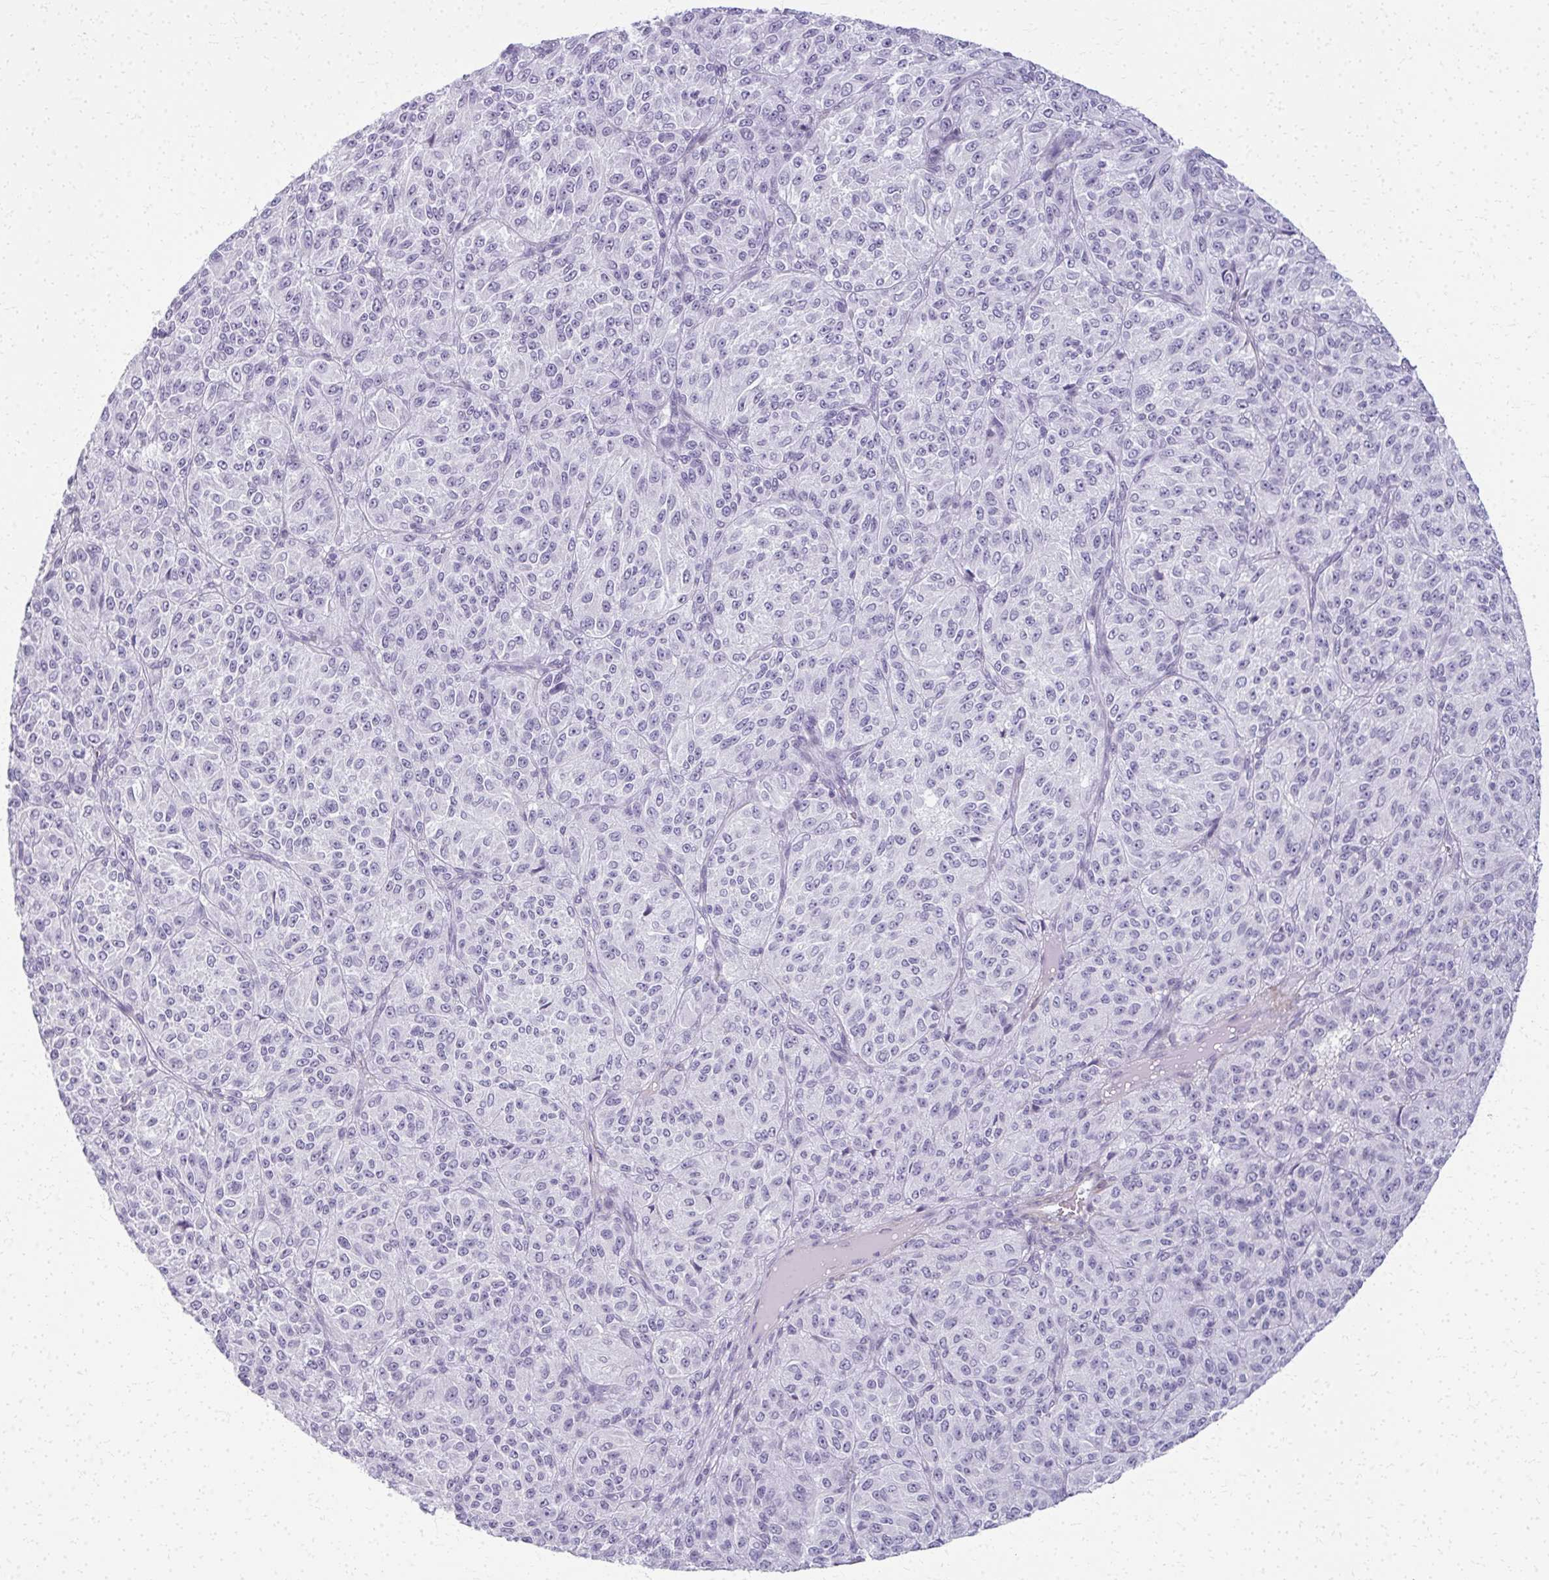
{"staining": {"intensity": "negative", "quantity": "none", "location": "none"}, "tissue": "melanoma", "cell_type": "Tumor cells", "image_type": "cancer", "snomed": [{"axis": "morphology", "description": "Malignant melanoma, Metastatic site"}, {"axis": "topography", "description": "Brain"}], "caption": "Tumor cells show no significant positivity in melanoma. The staining was performed using DAB (3,3'-diaminobenzidine) to visualize the protein expression in brown, while the nuclei were stained in blue with hematoxylin (Magnification: 20x).", "gene": "CA3", "patient": {"sex": "female", "age": 56}}